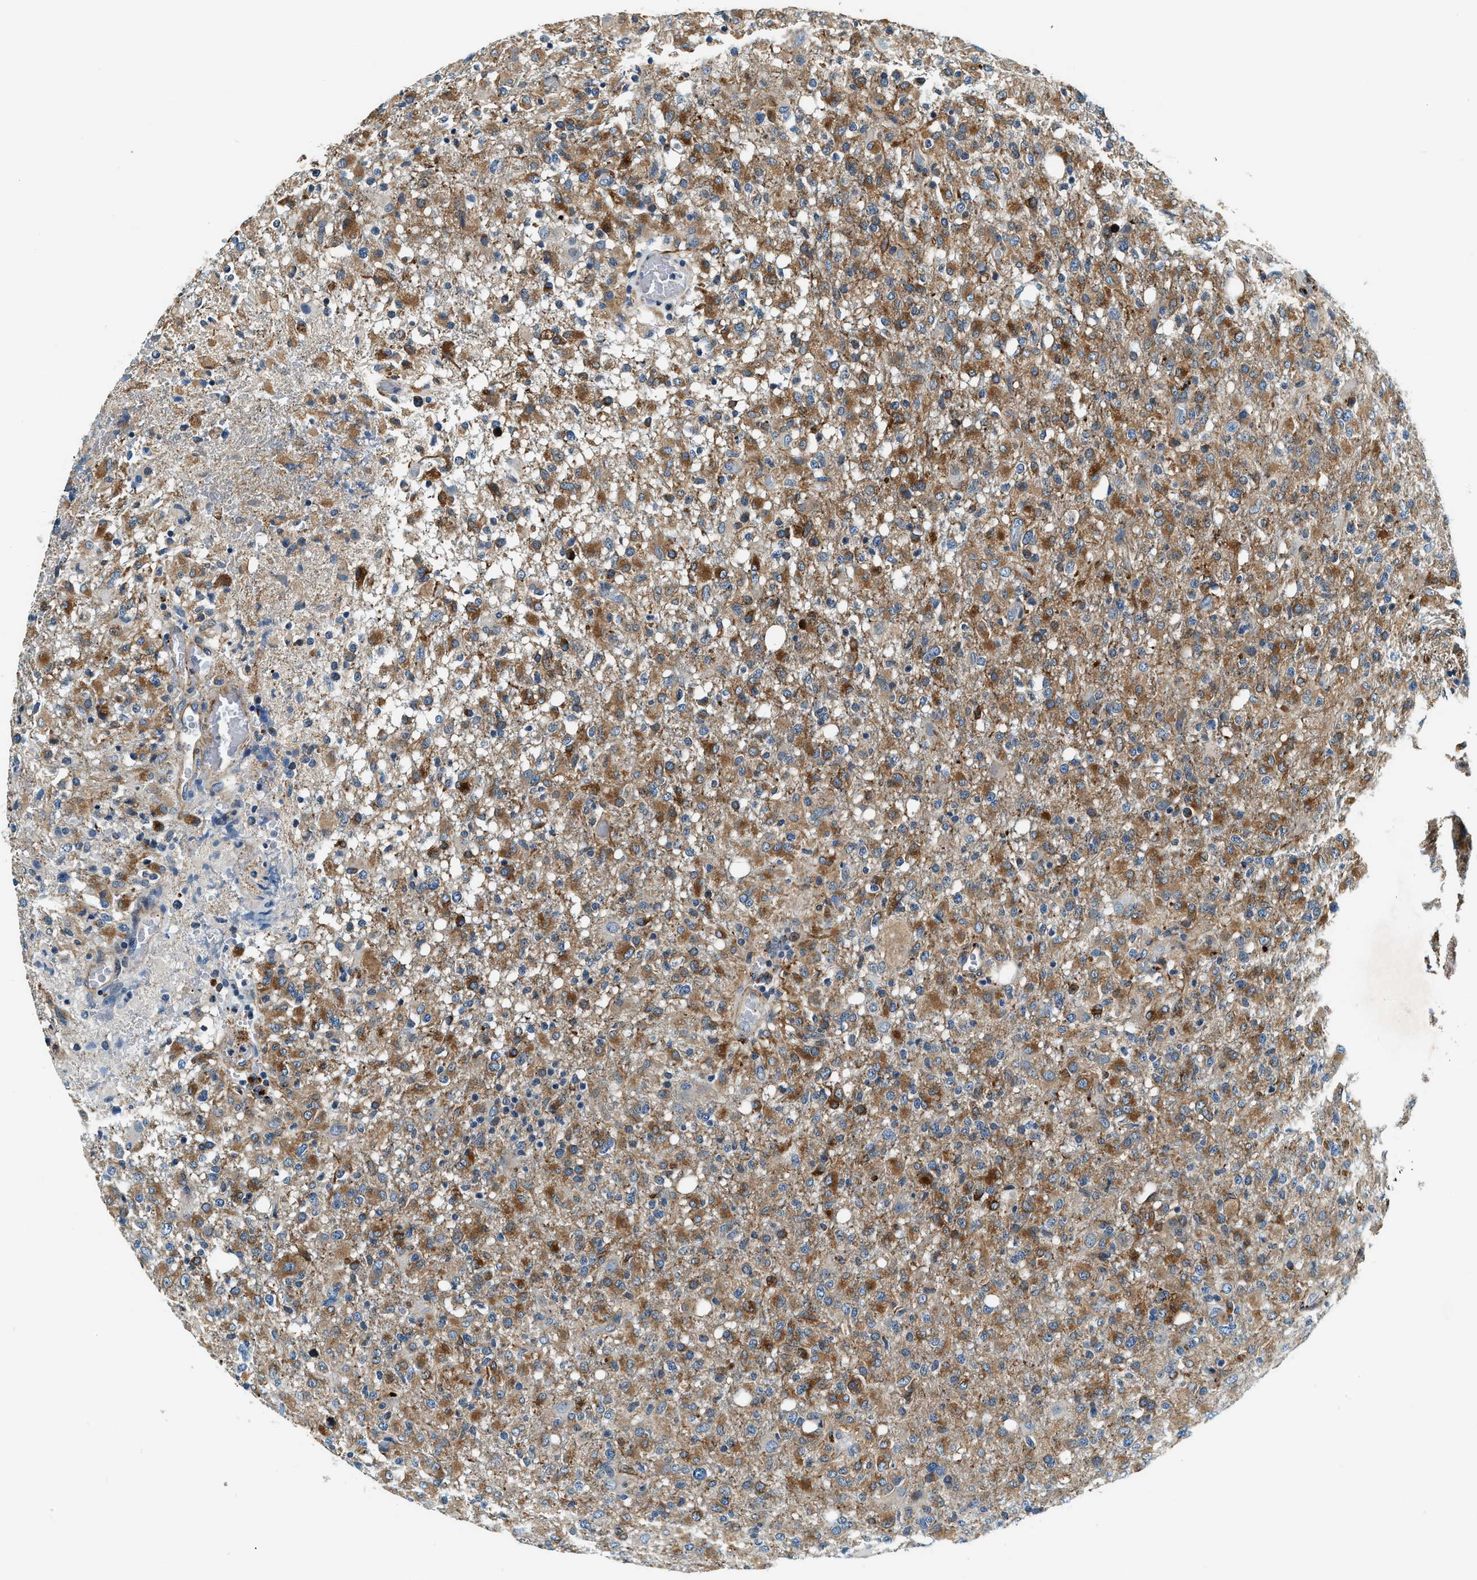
{"staining": {"intensity": "moderate", "quantity": ">75%", "location": "cytoplasmic/membranous"}, "tissue": "glioma", "cell_type": "Tumor cells", "image_type": "cancer", "snomed": [{"axis": "morphology", "description": "Glioma, malignant, High grade"}, {"axis": "topography", "description": "Brain"}], "caption": "Human malignant glioma (high-grade) stained with a brown dye exhibits moderate cytoplasmic/membranous positive staining in approximately >75% of tumor cells.", "gene": "C2orf66", "patient": {"sex": "female", "age": 57}}